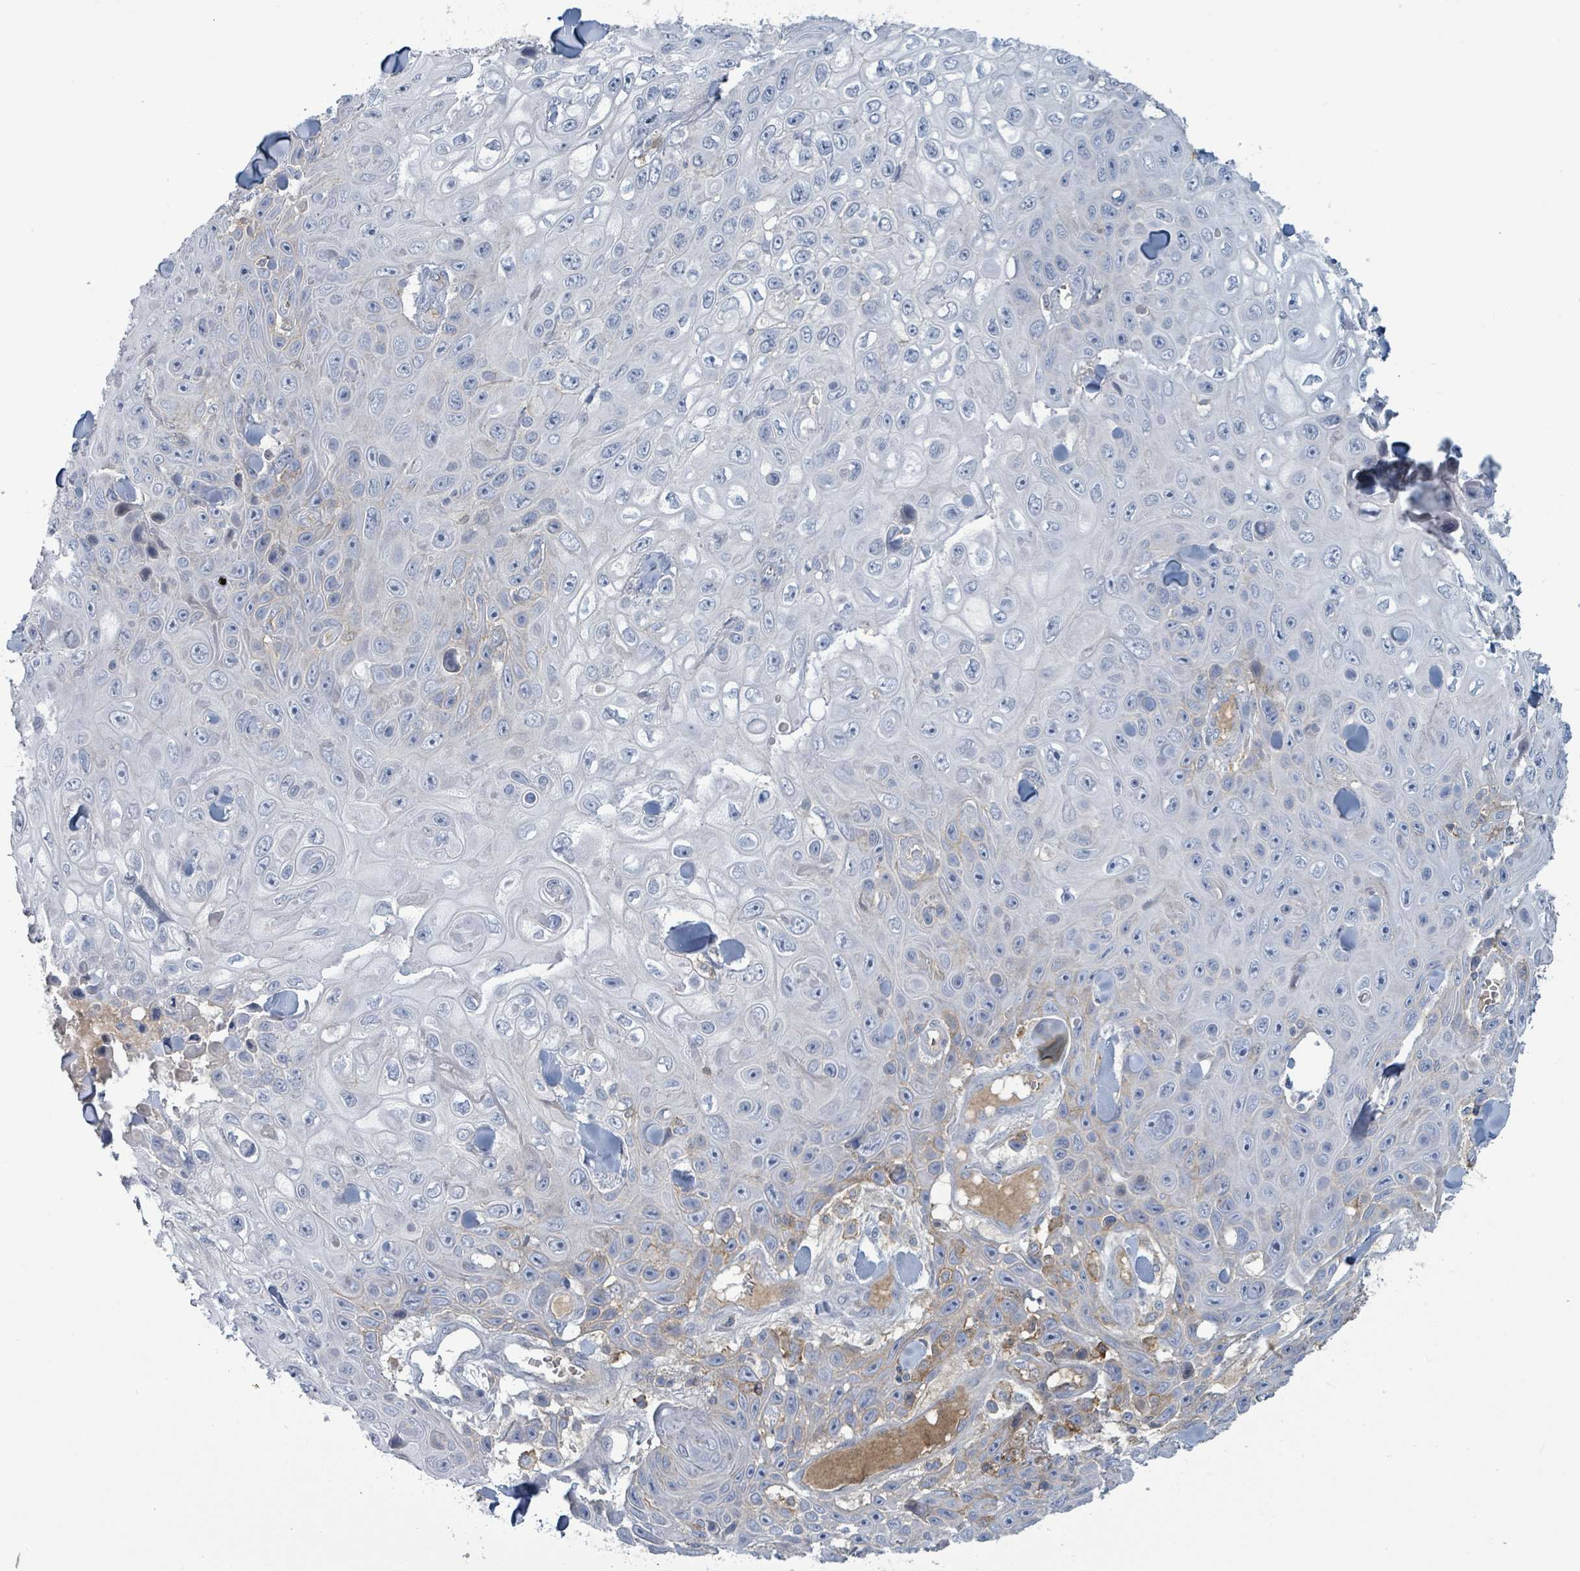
{"staining": {"intensity": "negative", "quantity": "none", "location": "none"}, "tissue": "skin cancer", "cell_type": "Tumor cells", "image_type": "cancer", "snomed": [{"axis": "morphology", "description": "Squamous cell carcinoma, NOS"}, {"axis": "topography", "description": "Skin"}], "caption": "Immunohistochemistry (IHC) histopathology image of neoplastic tissue: human skin squamous cell carcinoma stained with DAB demonstrates no significant protein positivity in tumor cells.", "gene": "TNFRSF14", "patient": {"sex": "male", "age": 82}}